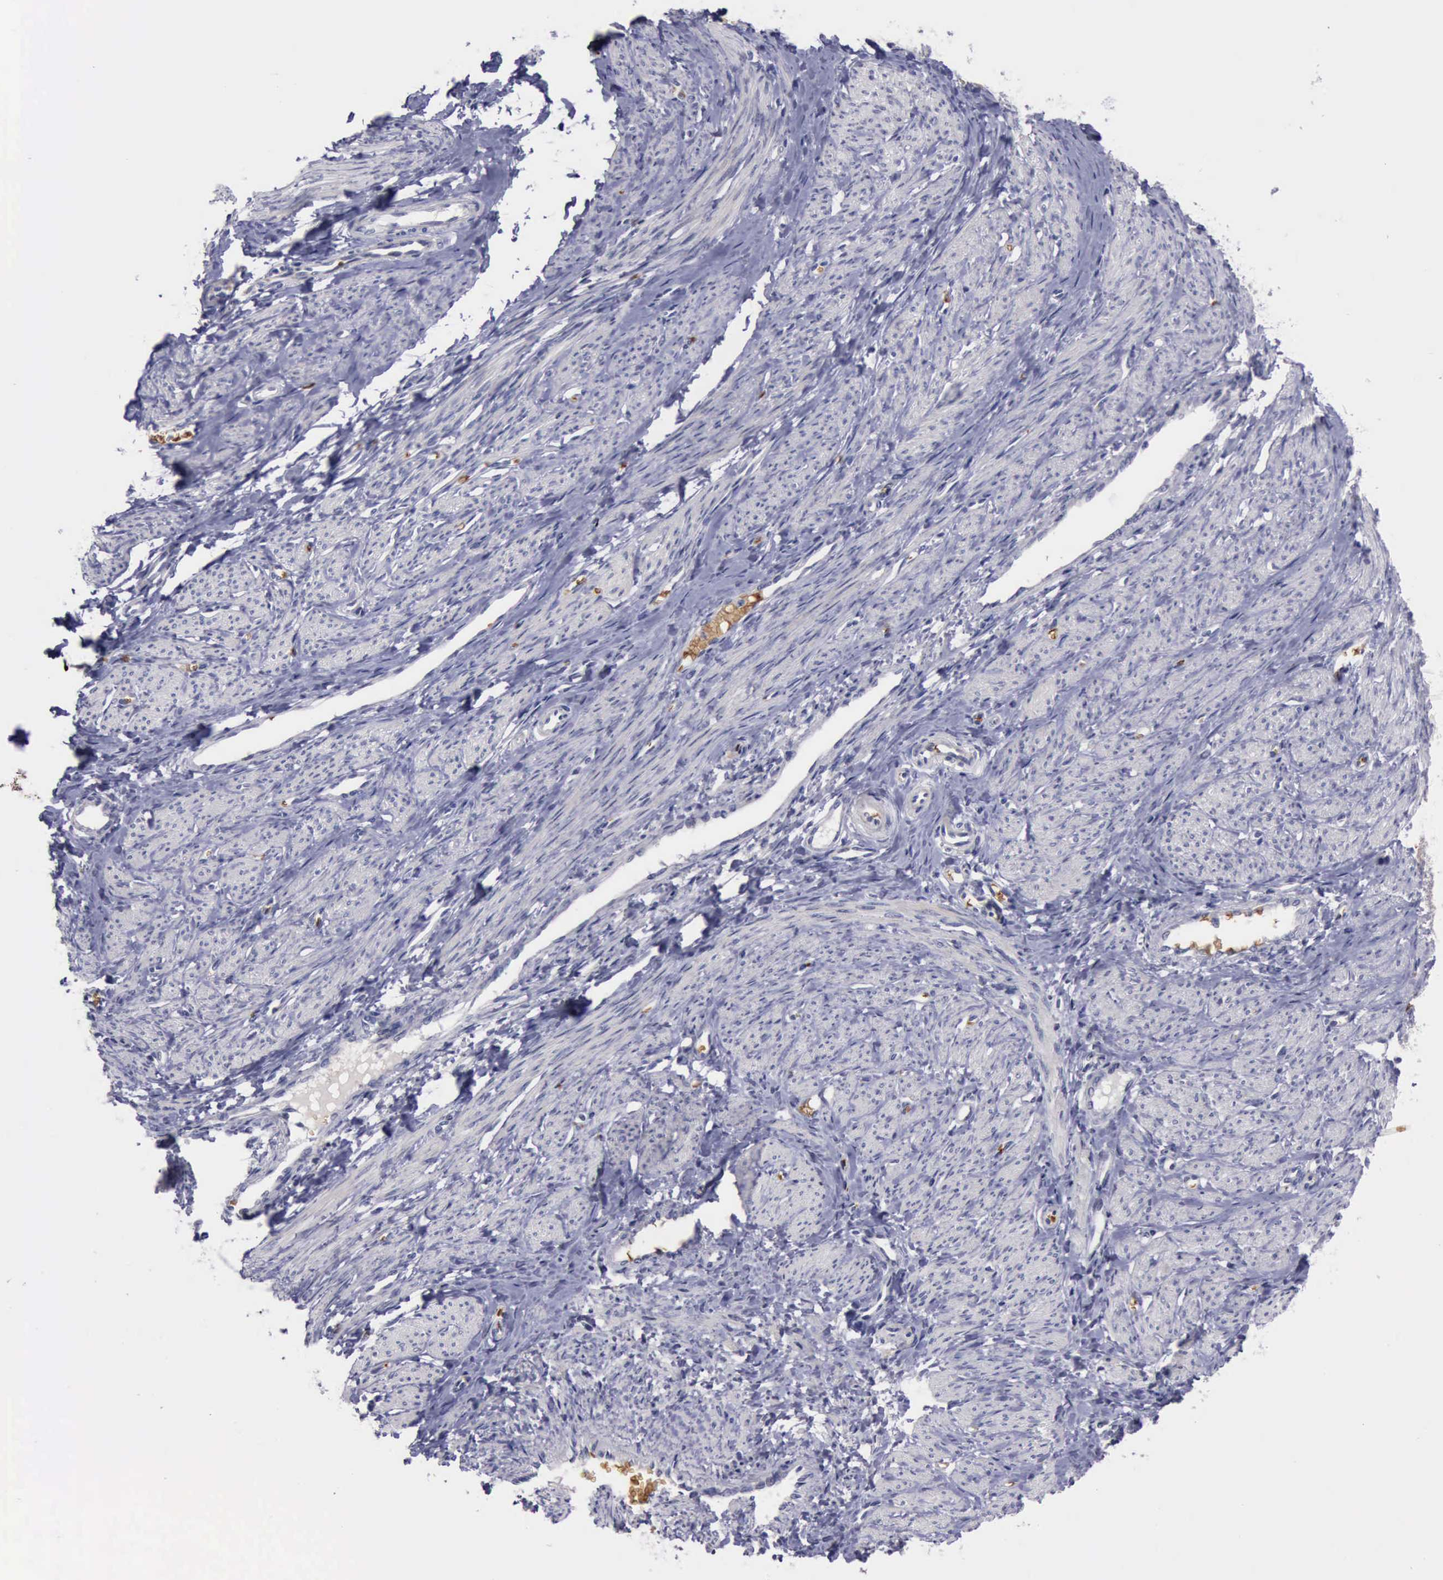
{"staining": {"intensity": "negative", "quantity": "none", "location": "none"}, "tissue": "smooth muscle", "cell_type": "Smooth muscle cells", "image_type": "normal", "snomed": [{"axis": "morphology", "description": "Normal tissue, NOS"}, {"axis": "topography", "description": "Smooth muscle"}, {"axis": "topography", "description": "Uterus"}], "caption": "Smooth muscle cells show no significant protein positivity in unremarkable smooth muscle.", "gene": "CEP128", "patient": {"sex": "female", "age": 39}}